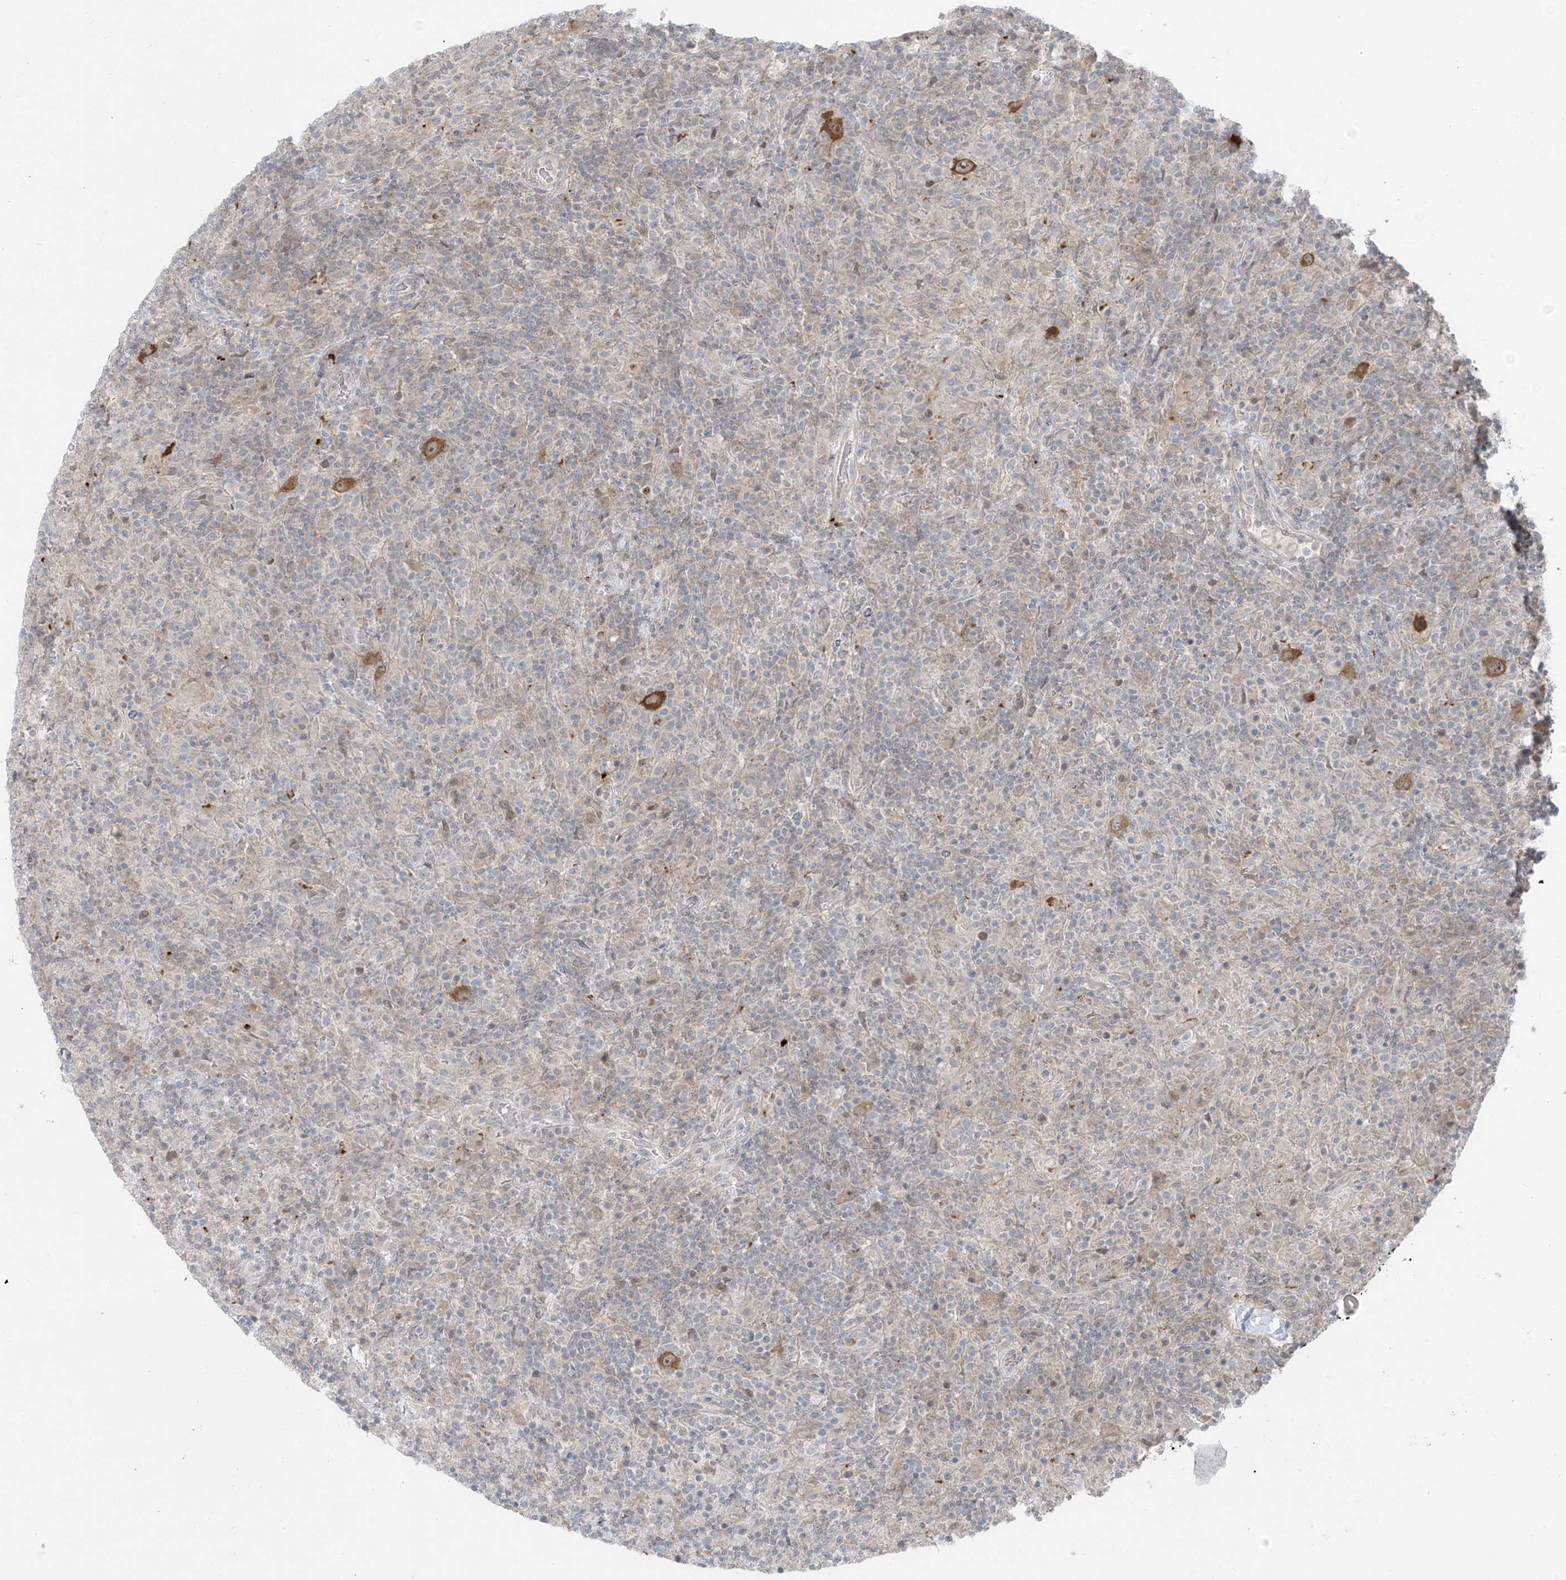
{"staining": {"intensity": "moderate", "quantity": ">75%", "location": "cytoplasmic/membranous"}, "tissue": "lymphoma", "cell_type": "Tumor cells", "image_type": "cancer", "snomed": [{"axis": "morphology", "description": "Hodgkin's disease, NOS"}, {"axis": "topography", "description": "Lymph node"}], "caption": "Immunohistochemistry (IHC) (DAB (3,3'-diaminobenzidine)) staining of lymphoma demonstrates moderate cytoplasmic/membranous protein positivity in about >75% of tumor cells. The staining is performed using DAB (3,3'-diaminobenzidine) brown chromogen to label protein expression. The nuclei are counter-stained blue using hematoxylin.", "gene": "PPAT", "patient": {"sex": "male", "age": 70}}